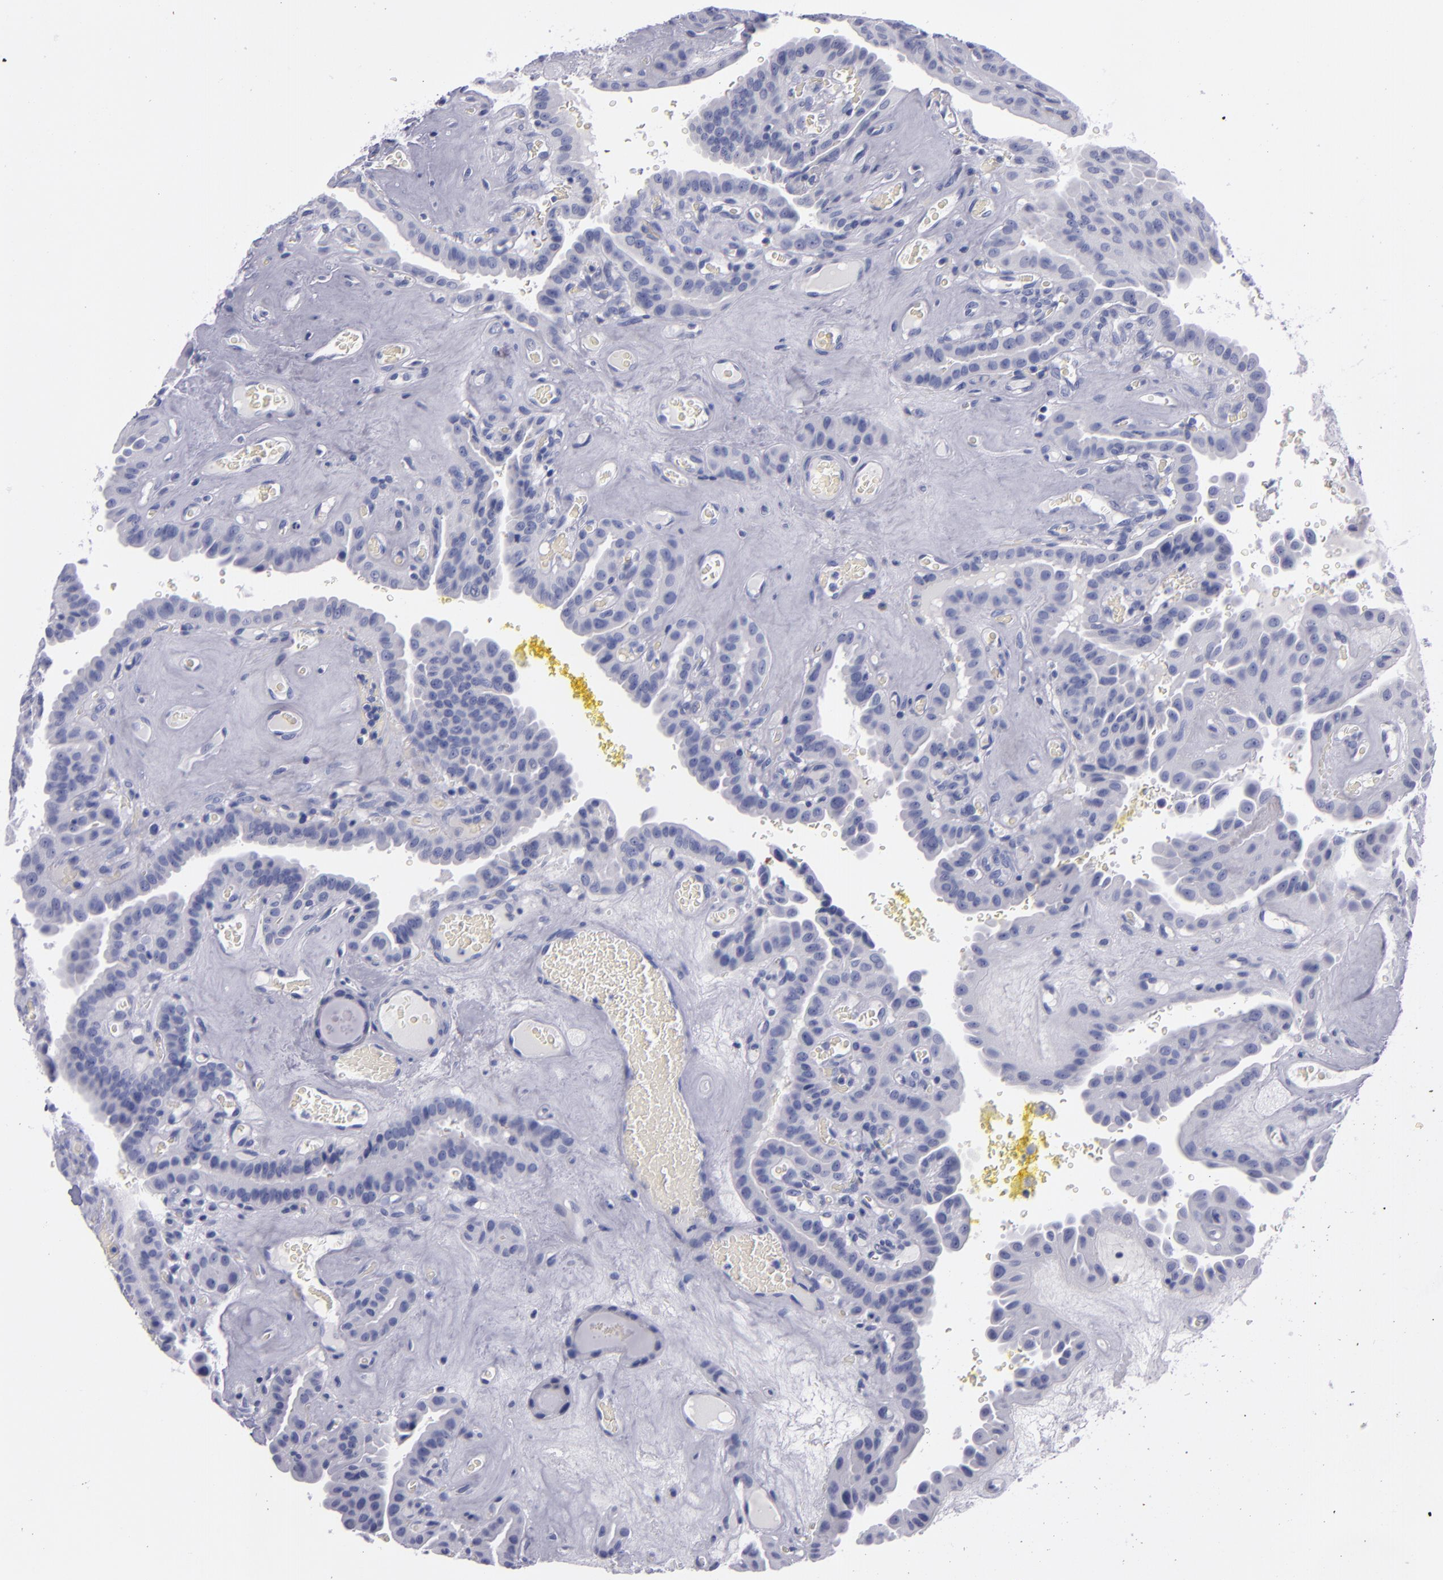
{"staining": {"intensity": "negative", "quantity": "none", "location": "none"}, "tissue": "thyroid cancer", "cell_type": "Tumor cells", "image_type": "cancer", "snomed": [{"axis": "morphology", "description": "Papillary adenocarcinoma, NOS"}, {"axis": "topography", "description": "Thyroid gland"}], "caption": "IHC of thyroid papillary adenocarcinoma shows no positivity in tumor cells.", "gene": "CD38", "patient": {"sex": "male", "age": 87}}